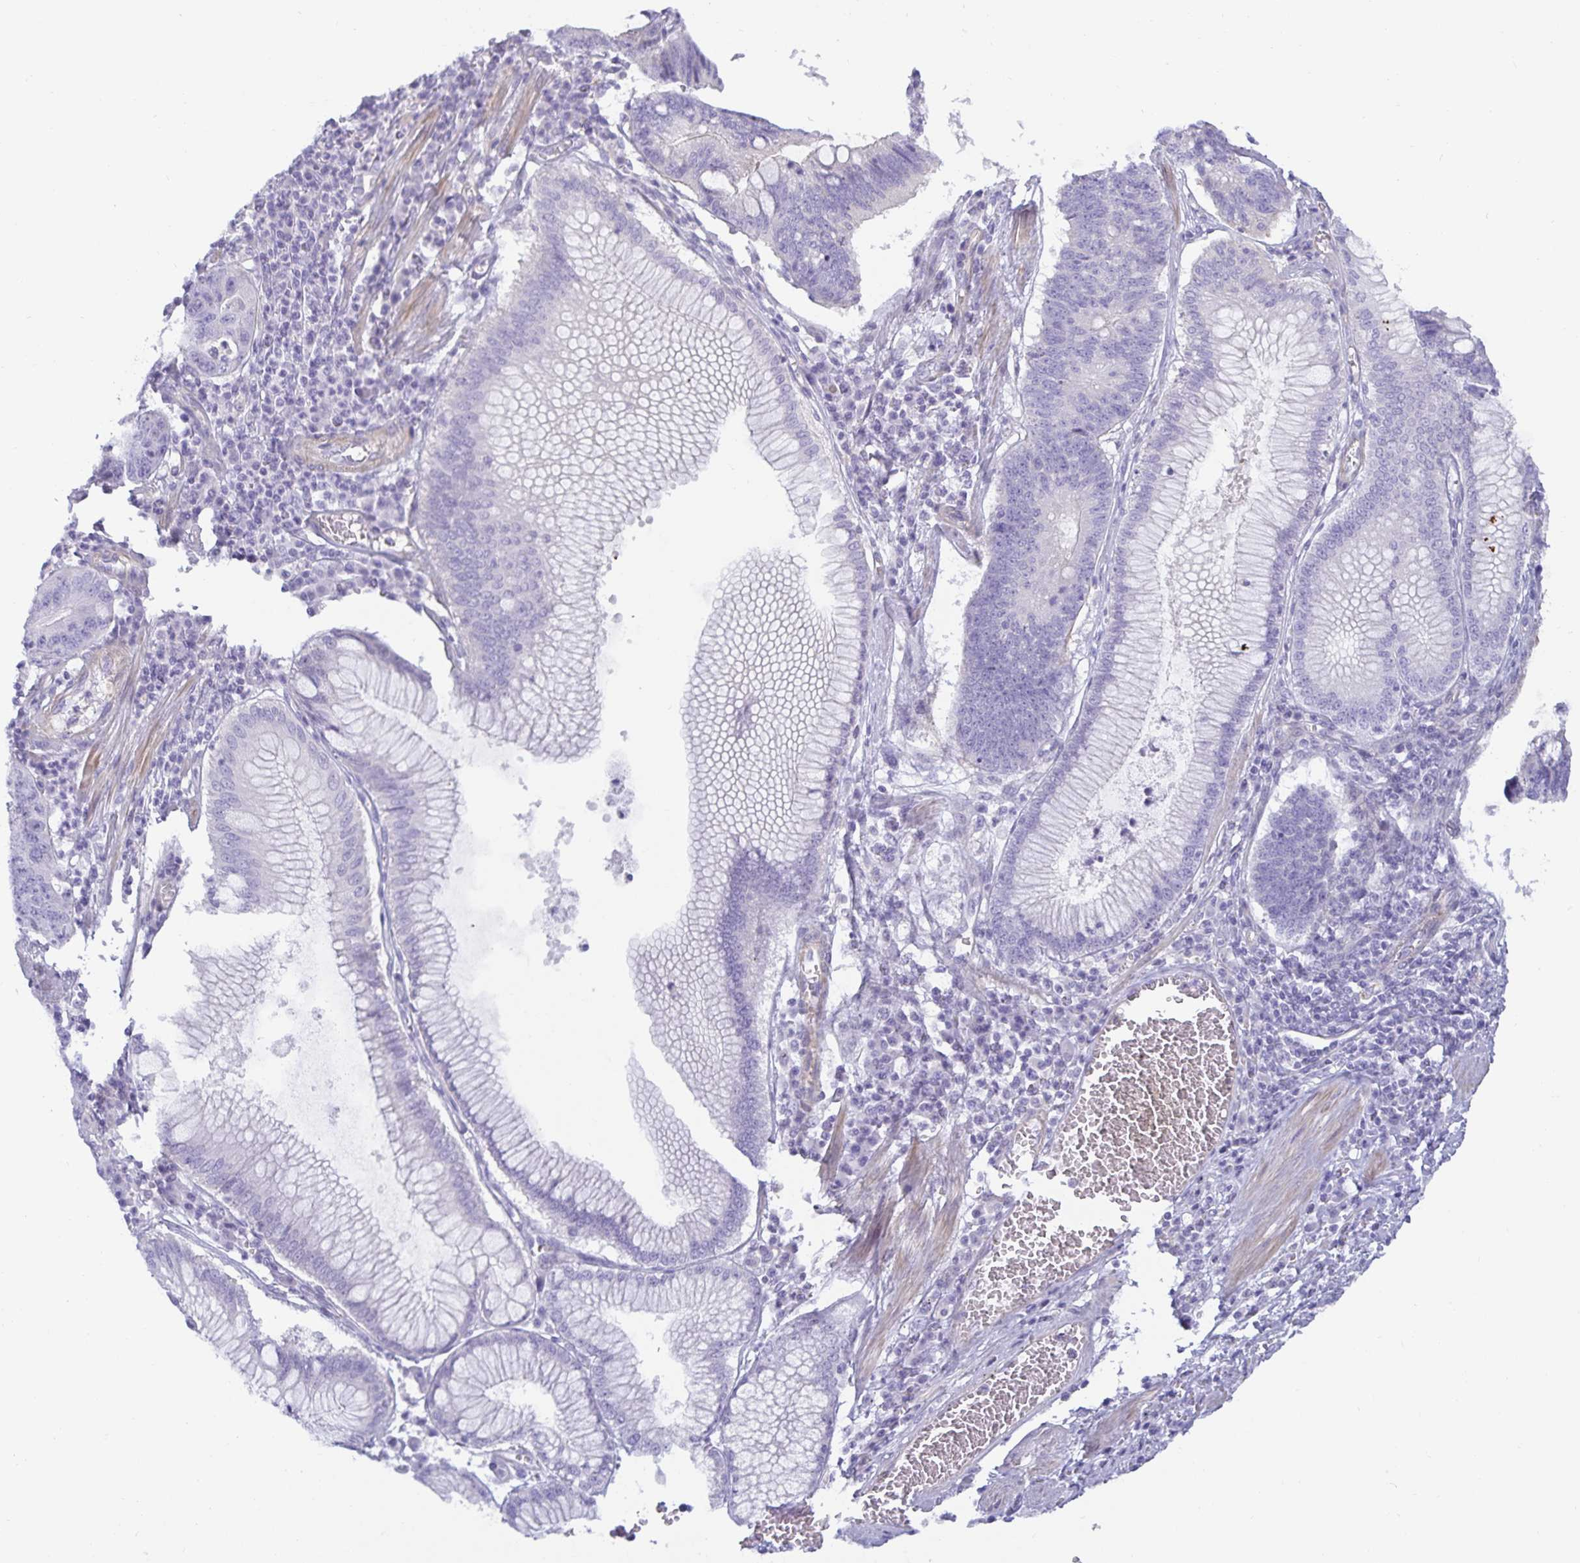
{"staining": {"intensity": "negative", "quantity": "none", "location": "none"}, "tissue": "stomach cancer", "cell_type": "Tumor cells", "image_type": "cancer", "snomed": [{"axis": "morphology", "description": "Adenocarcinoma, NOS"}, {"axis": "topography", "description": "Stomach"}], "caption": "This histopathology image is of adenocarcinoma (stomach) stained with immunohistochemistry (IHC) to label a protein in brown with the nuclei are counter-stained blue. There is no expression in tumor cells.", "gene": "SPAG4", "patient": {"sex": "male", "age": 59}}